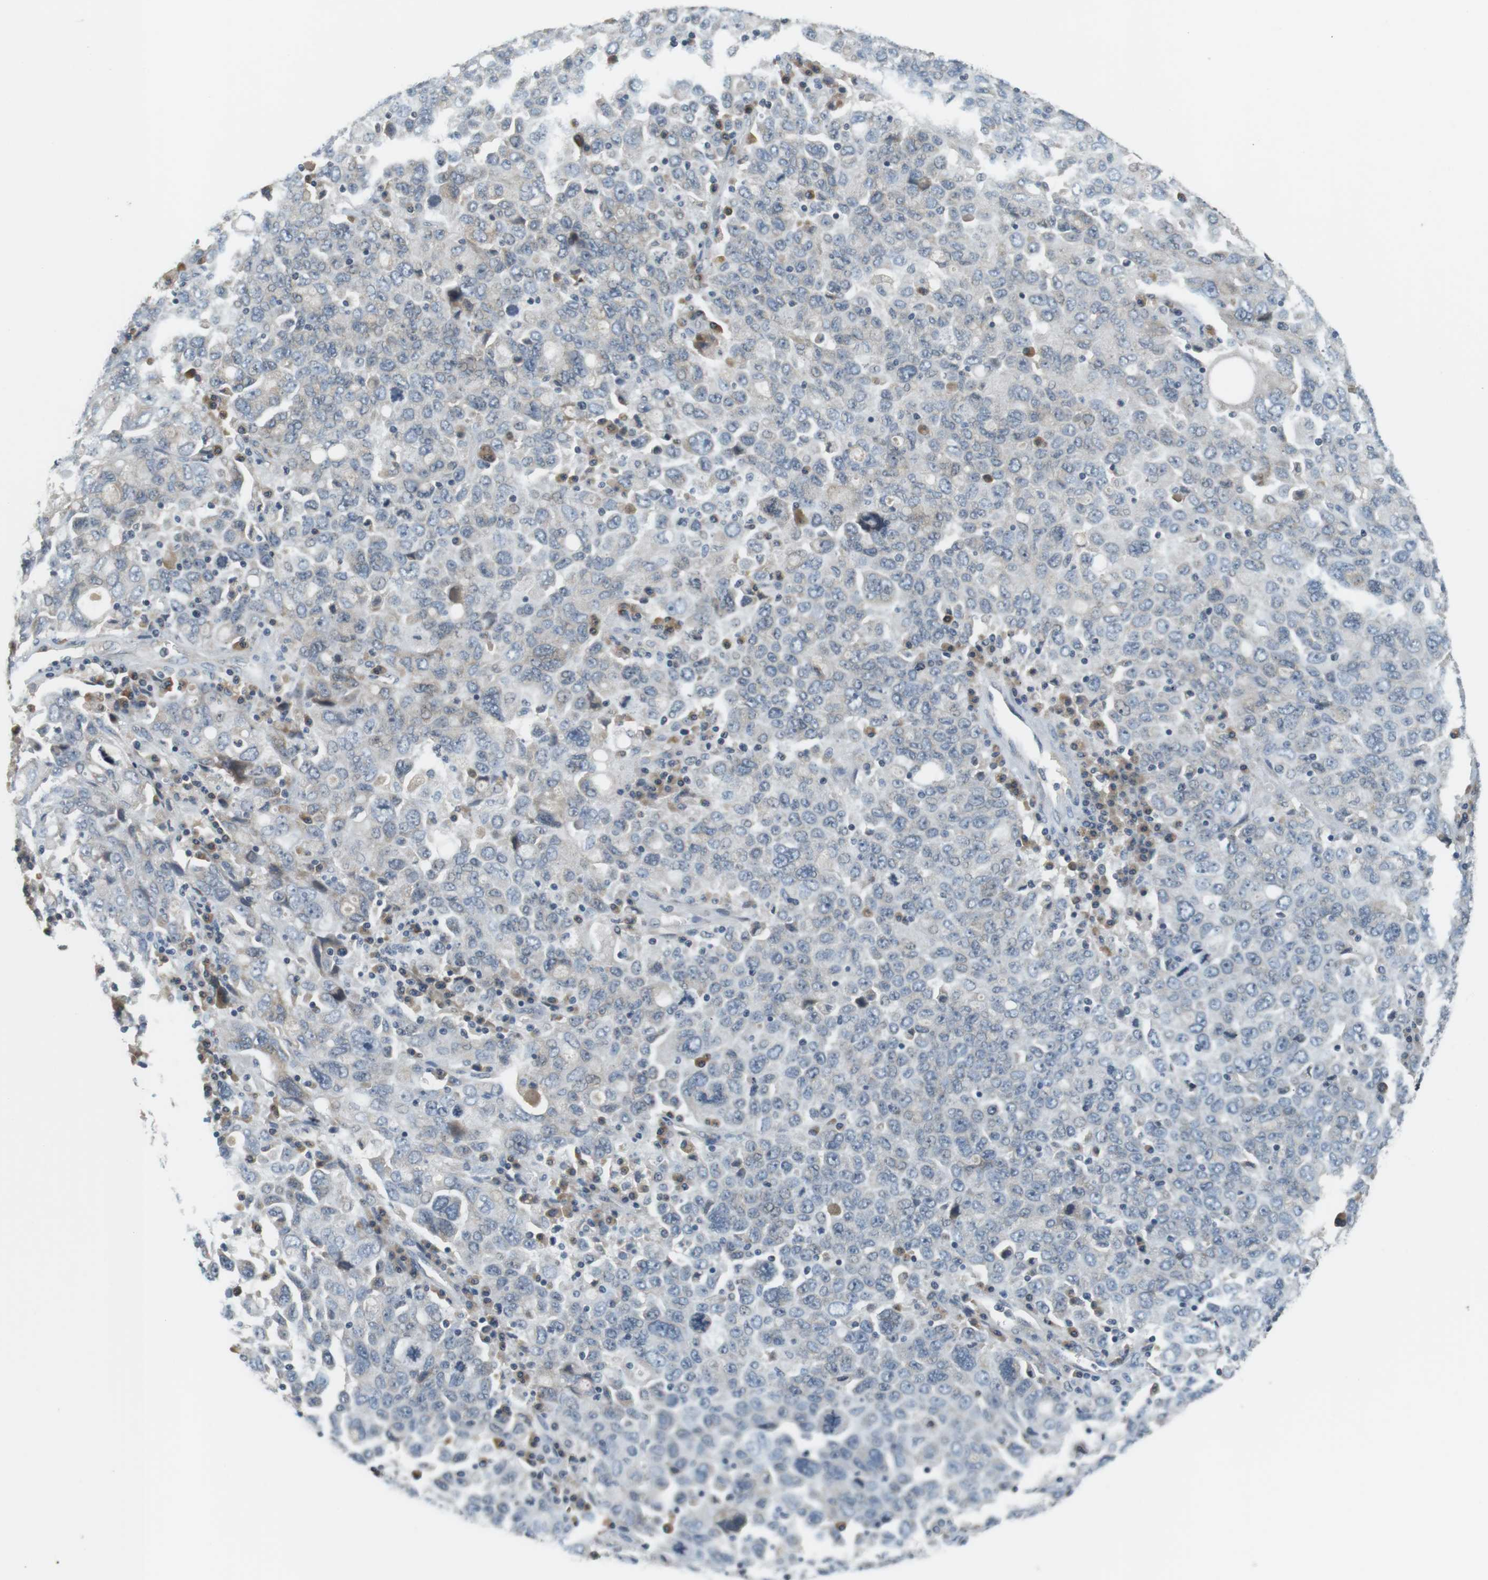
{"staining": {"intensity": "negative", "quantity": "none", "location": "none"}, "tissue": "ovarian cancer", "cell_type": "Tumor cells", "image_type": "cancer", "snomed": [{"axis": "morphology", "description": "Carcinoma, endometroid"}, {"axis": "topography", "description": "Ovary"}], "caption": "A high-resolution image shows immunohistochemistry (IHC) staining of ovarian cancer (endometroid carcinoma), which reveals no significant staining in tumor cells. The staining is performed using DAB brown chromogen with nuclei counter-stained in using hematoxylin.", "gene": "WNT7A", "patient": {"sex": "female", "age": 62}}